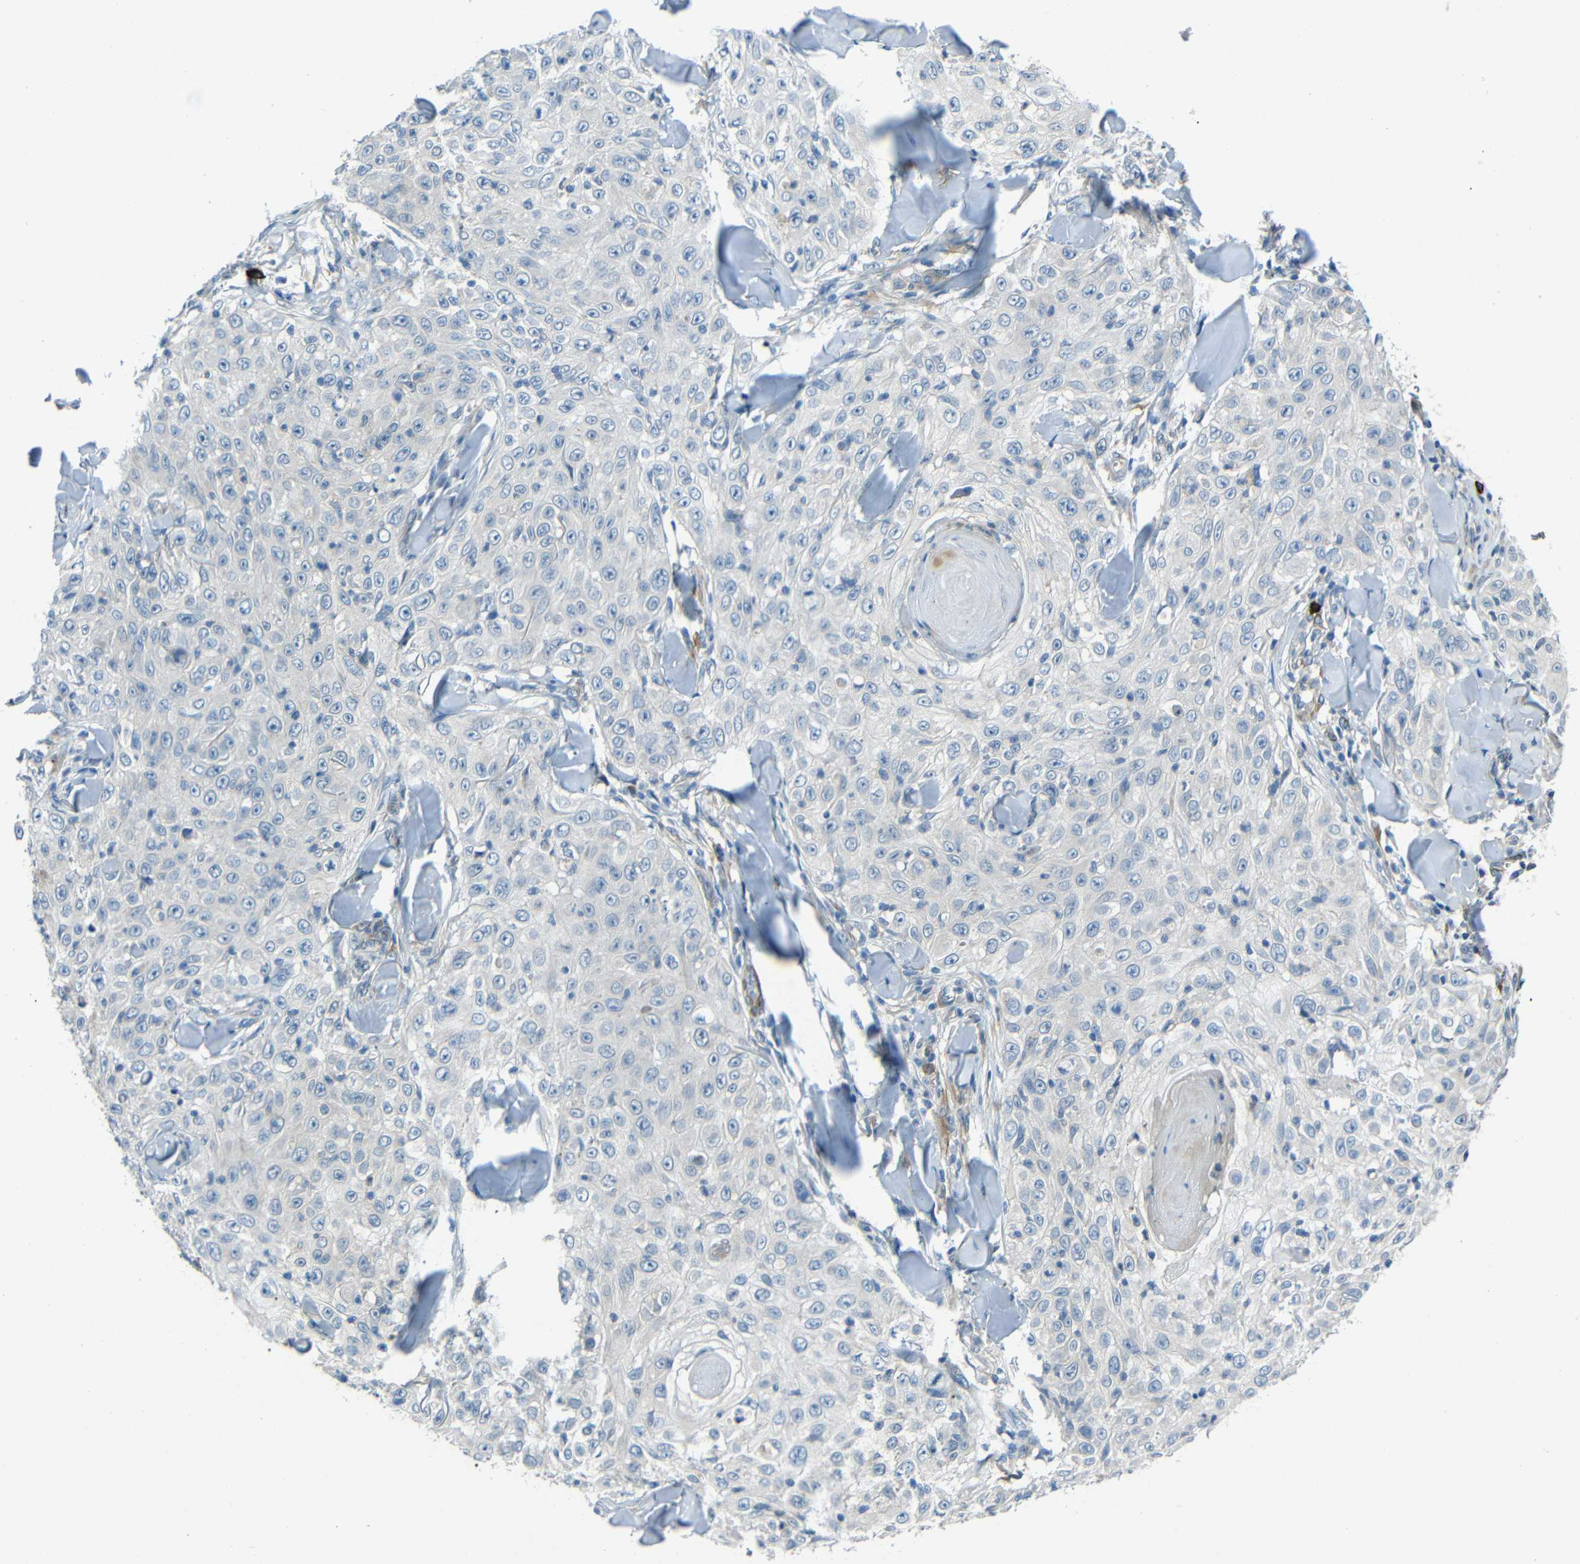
{"staining": {"intensity": "negative", "quantity": "none", "location": "none"}, "tissue": "skin cancer", "cell_type": "Tumor cells", "image_type": "cancer", "snomed": [{"axis": "morphology", "description": "Squamous cell carcinoma, NOS"}, {"axis": "topography", "description": "Skin"}], "caption": "DAB immunohistochemical staining of skin cancer displays no significant expression in tumor cells.", "gene": "DCLK1", "patient": {"sex": "male", "age": 86}}